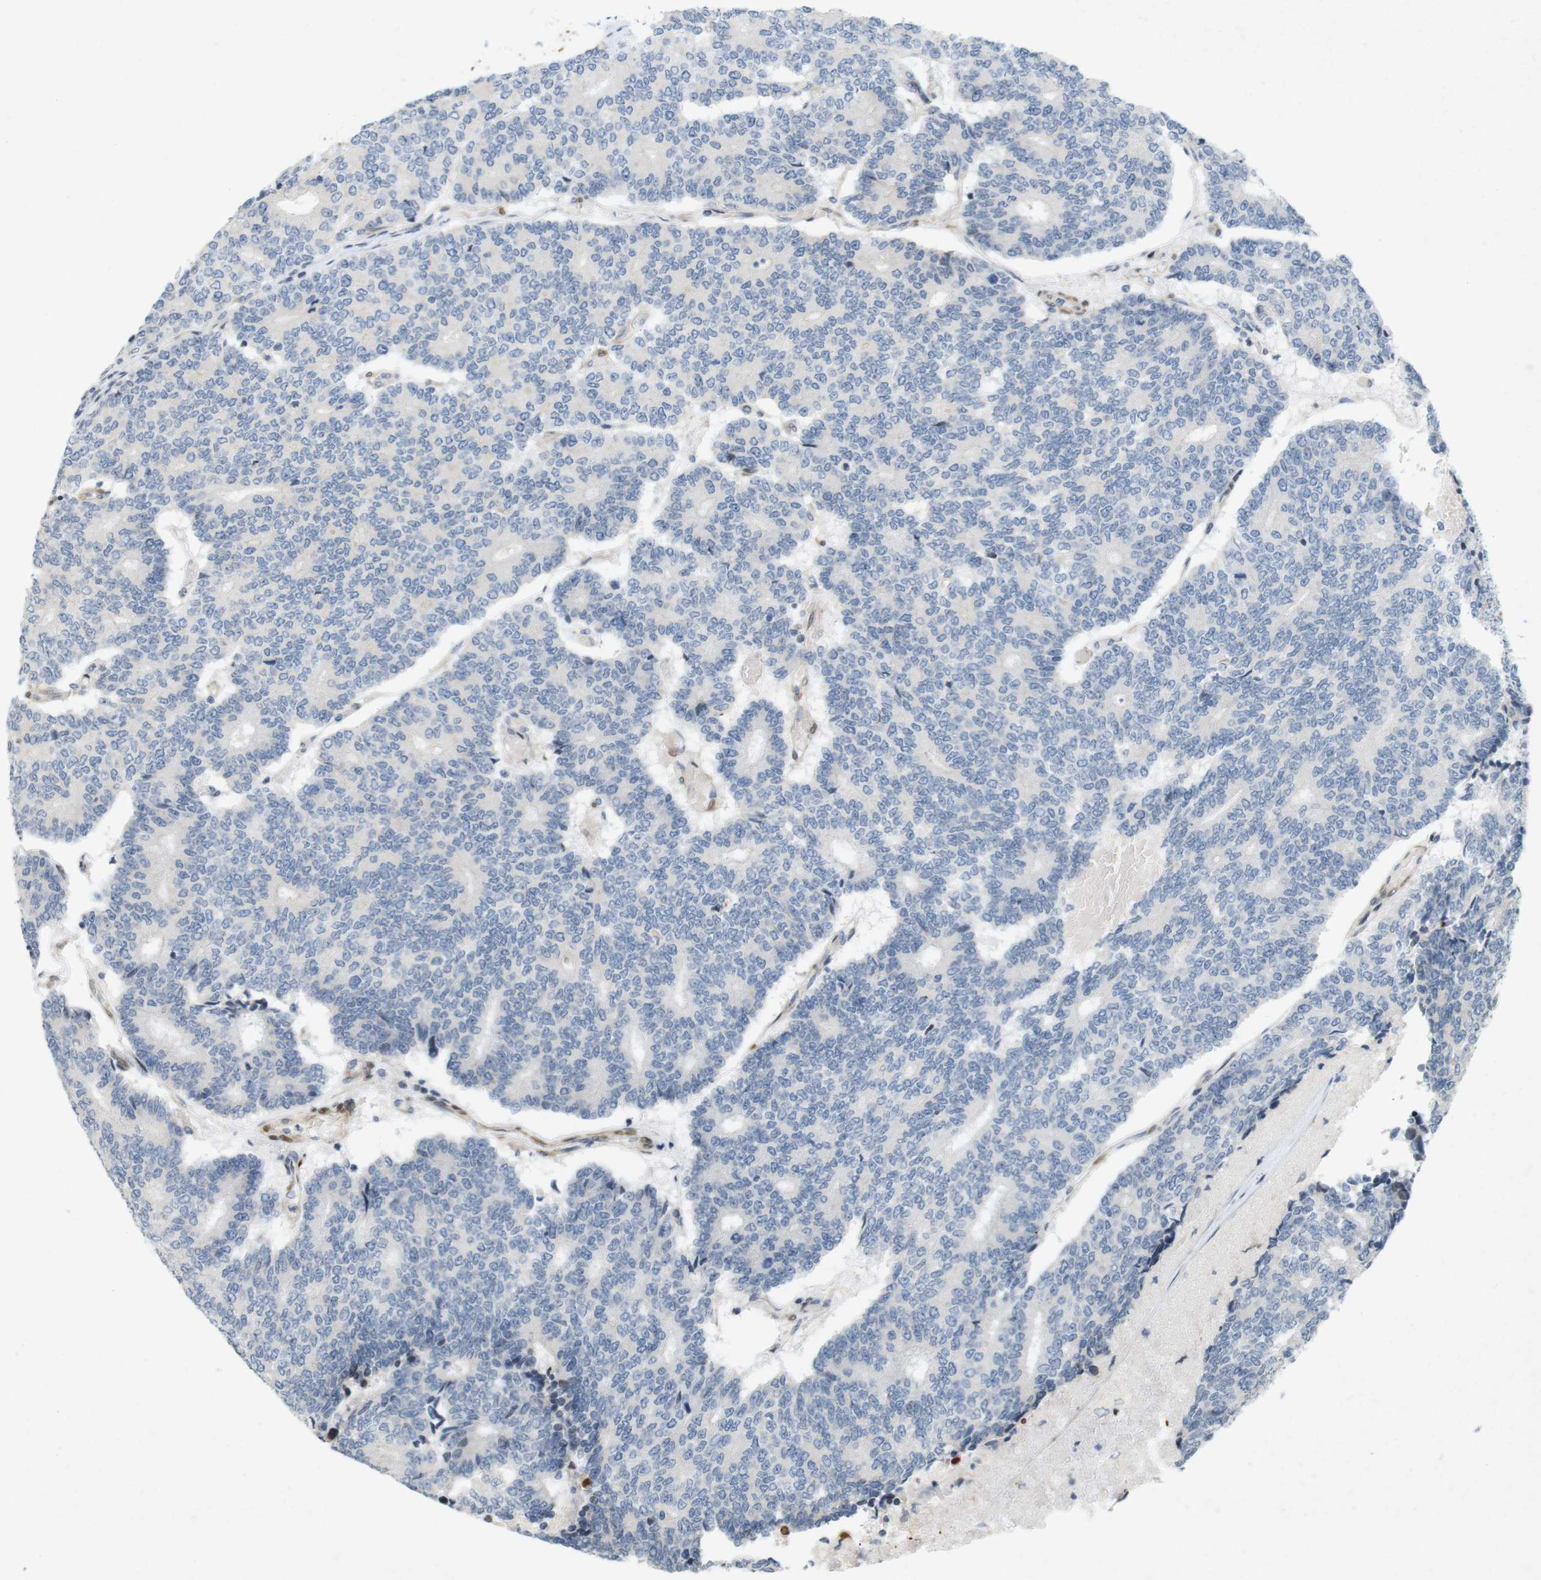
{"staining": {"intensity": "negative", "quantity": "none", "location": "none"}, "tissue": "prostate cancer", "cell_type": "Tumor cells", "image_type": "cancer", "snomed": [{"axis": "morphology", "description": "Normal tissue, NOS"}, {"axis": "morphology", "description": "Adenocarcinoma, High grade"}, {"axis": "topography", "description": "Prostate"}, {"axis": "topography", "description": "Seminal veicle"}], "caption": "A photomicrograph of prostate cancer (high-grade adenocarcinoma) stained for a protein shows no brown staining in tumor cells. (IHC, brightfield microscopy, high magnification).", "gene": "PPP1R14A", "patient": {"sex": "male", "age": 55}}